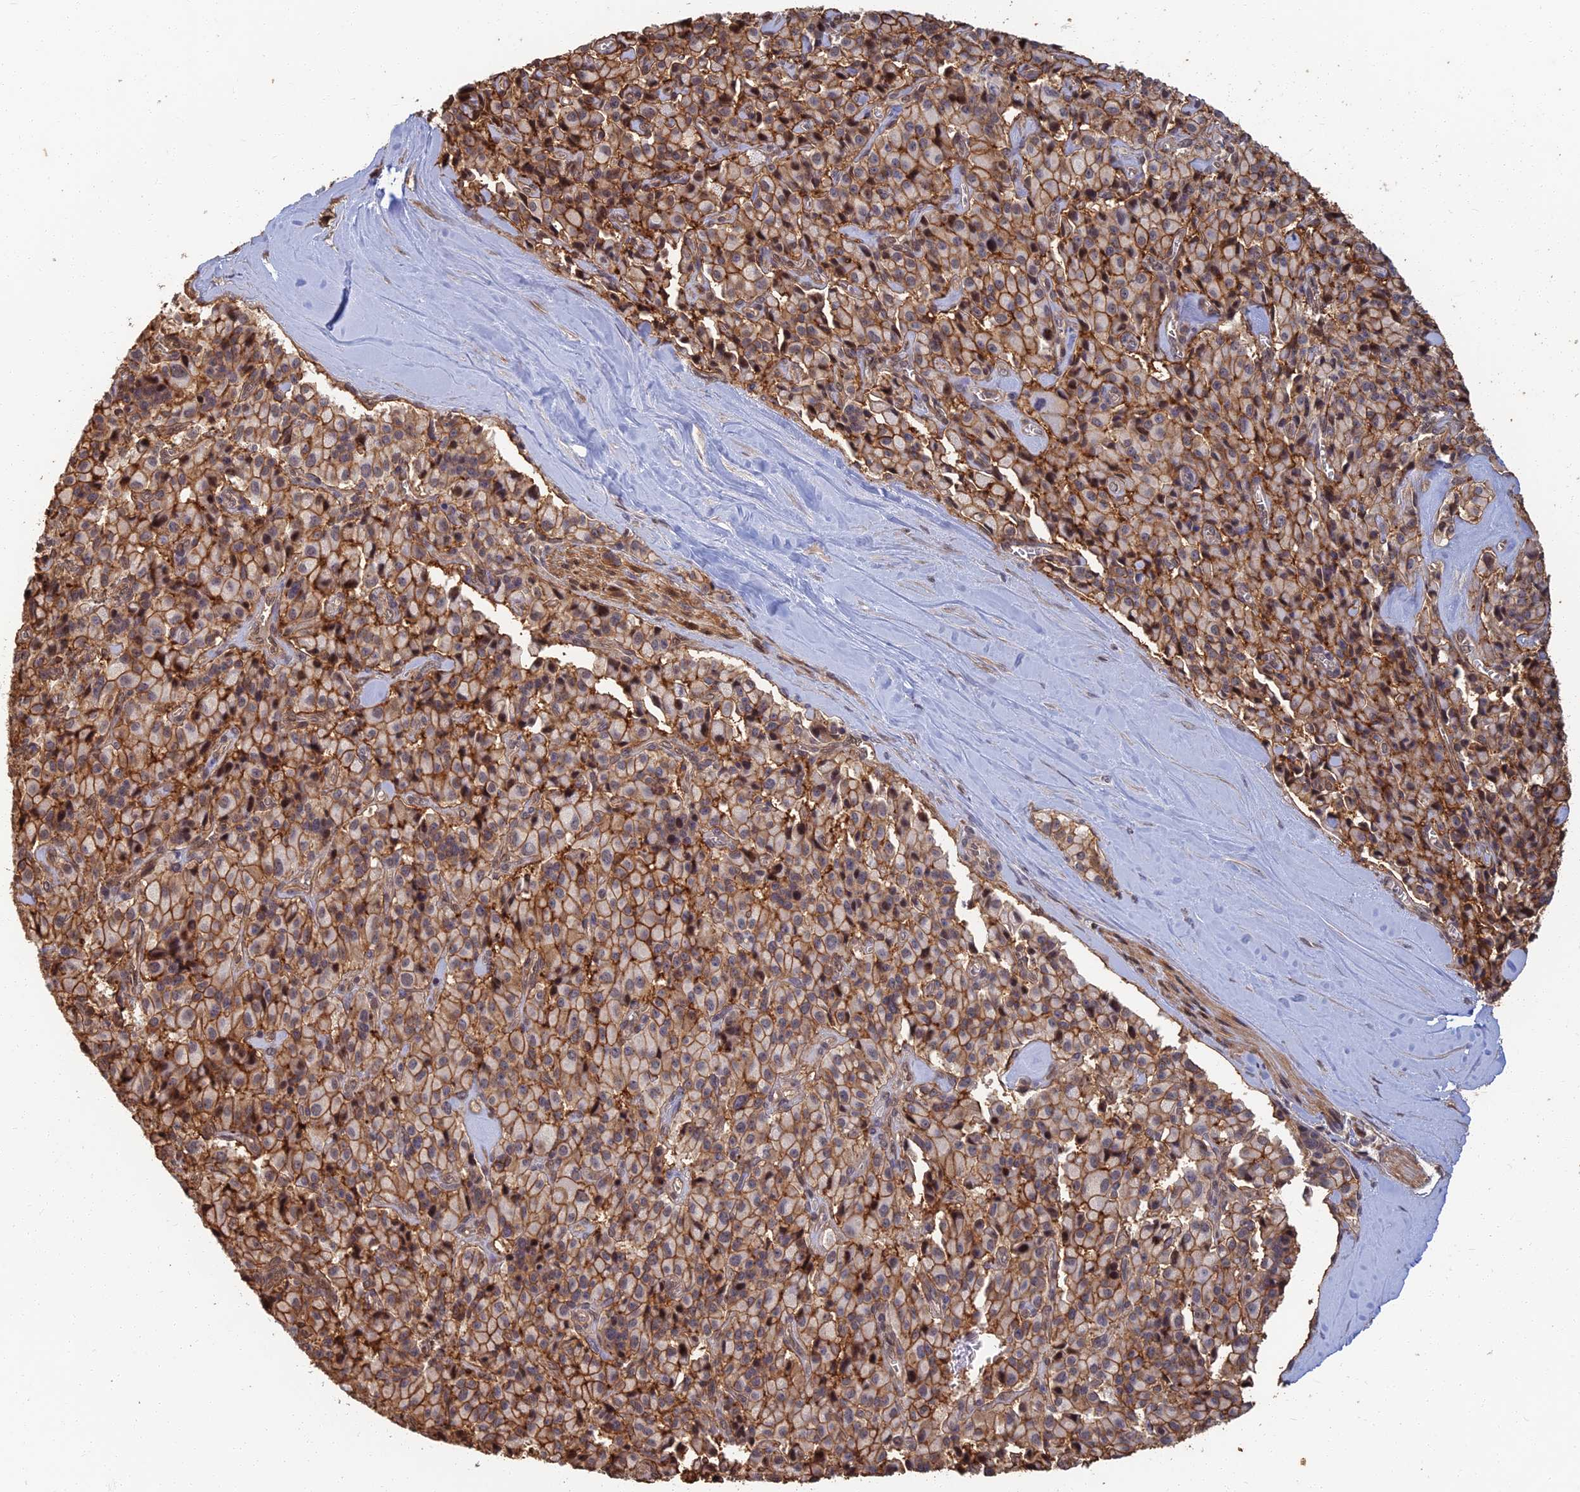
{"staining": {"intensity": "strong", "quantity": ">75%", "location": "cytoplasmic/membranous"}, "tissue": "pancreatic cancer", "cell_type": "Tumor cells", "image_type": "cancer", "snomed": [{"axis": "morphology", "description": "Adenocarcinoma, NOS"}, {"axis": "topography", "description": "Pancreas"}], "caption": "Immunohistochemical staining of adenocarcinoma (pancreatic) demonstrates high levels of strong cytoplasmic/membranous protein staining in about >75% of tumor cells.", "gene": "LRRN3", "patient": {"sex": "male", "age": 65}}